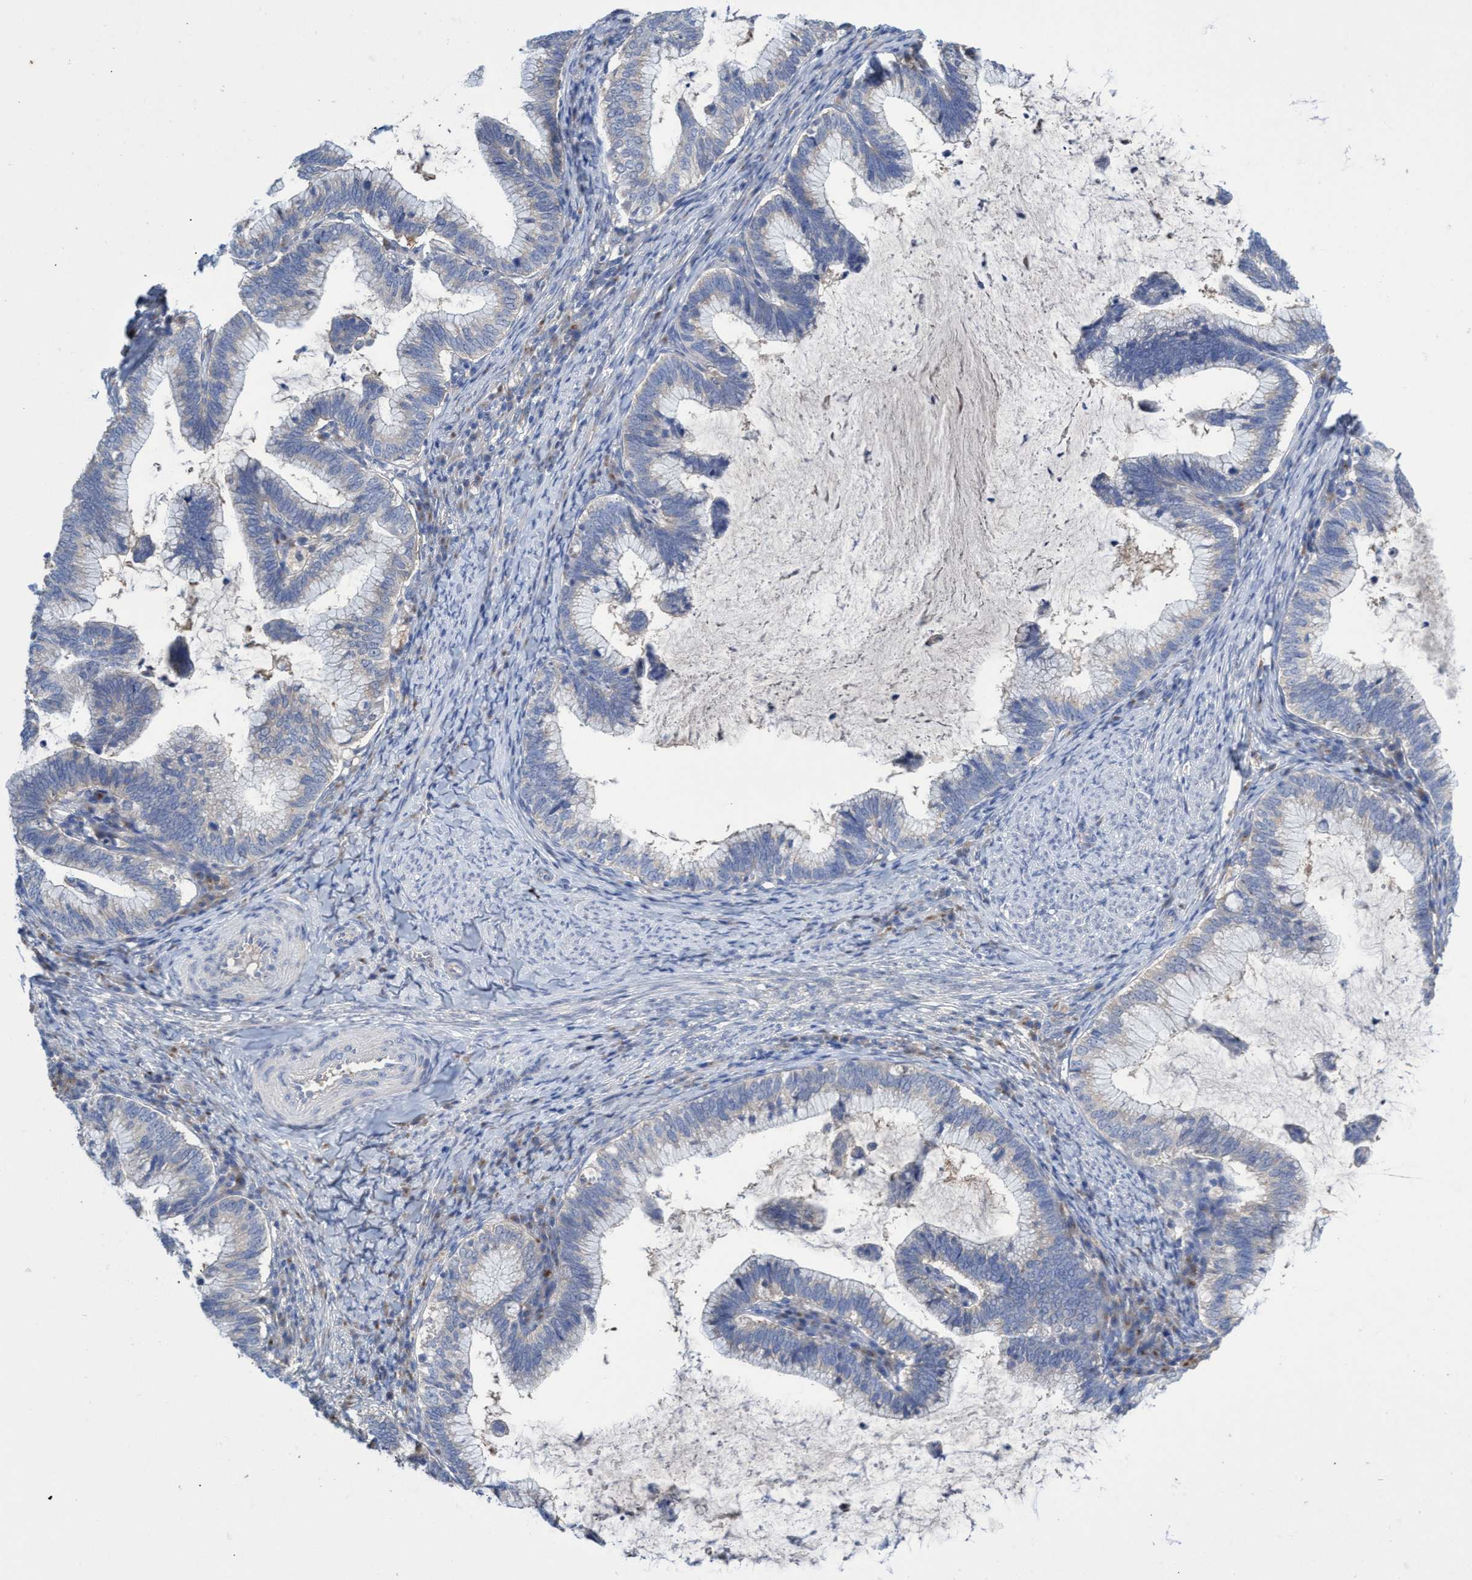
{"staining": {"intensity": "negative", "quantity": "none", "location": "none"}, "tissue": "cervical cancer", "cell_type": "Tumor cells", "image_type": "cancer", "snomed": [{"axis": "morphology", "description": "Adenocarcinoma, NOS"}, {"axis": "topography", "description": "Cervix"}], "caption": "This is an immunohistochemistry (IHC) micrograph of cervical cancer. There is no staining in tumor cells.", "gene": "SVEP1", "patient": {"sex": "female", "age": 36}}